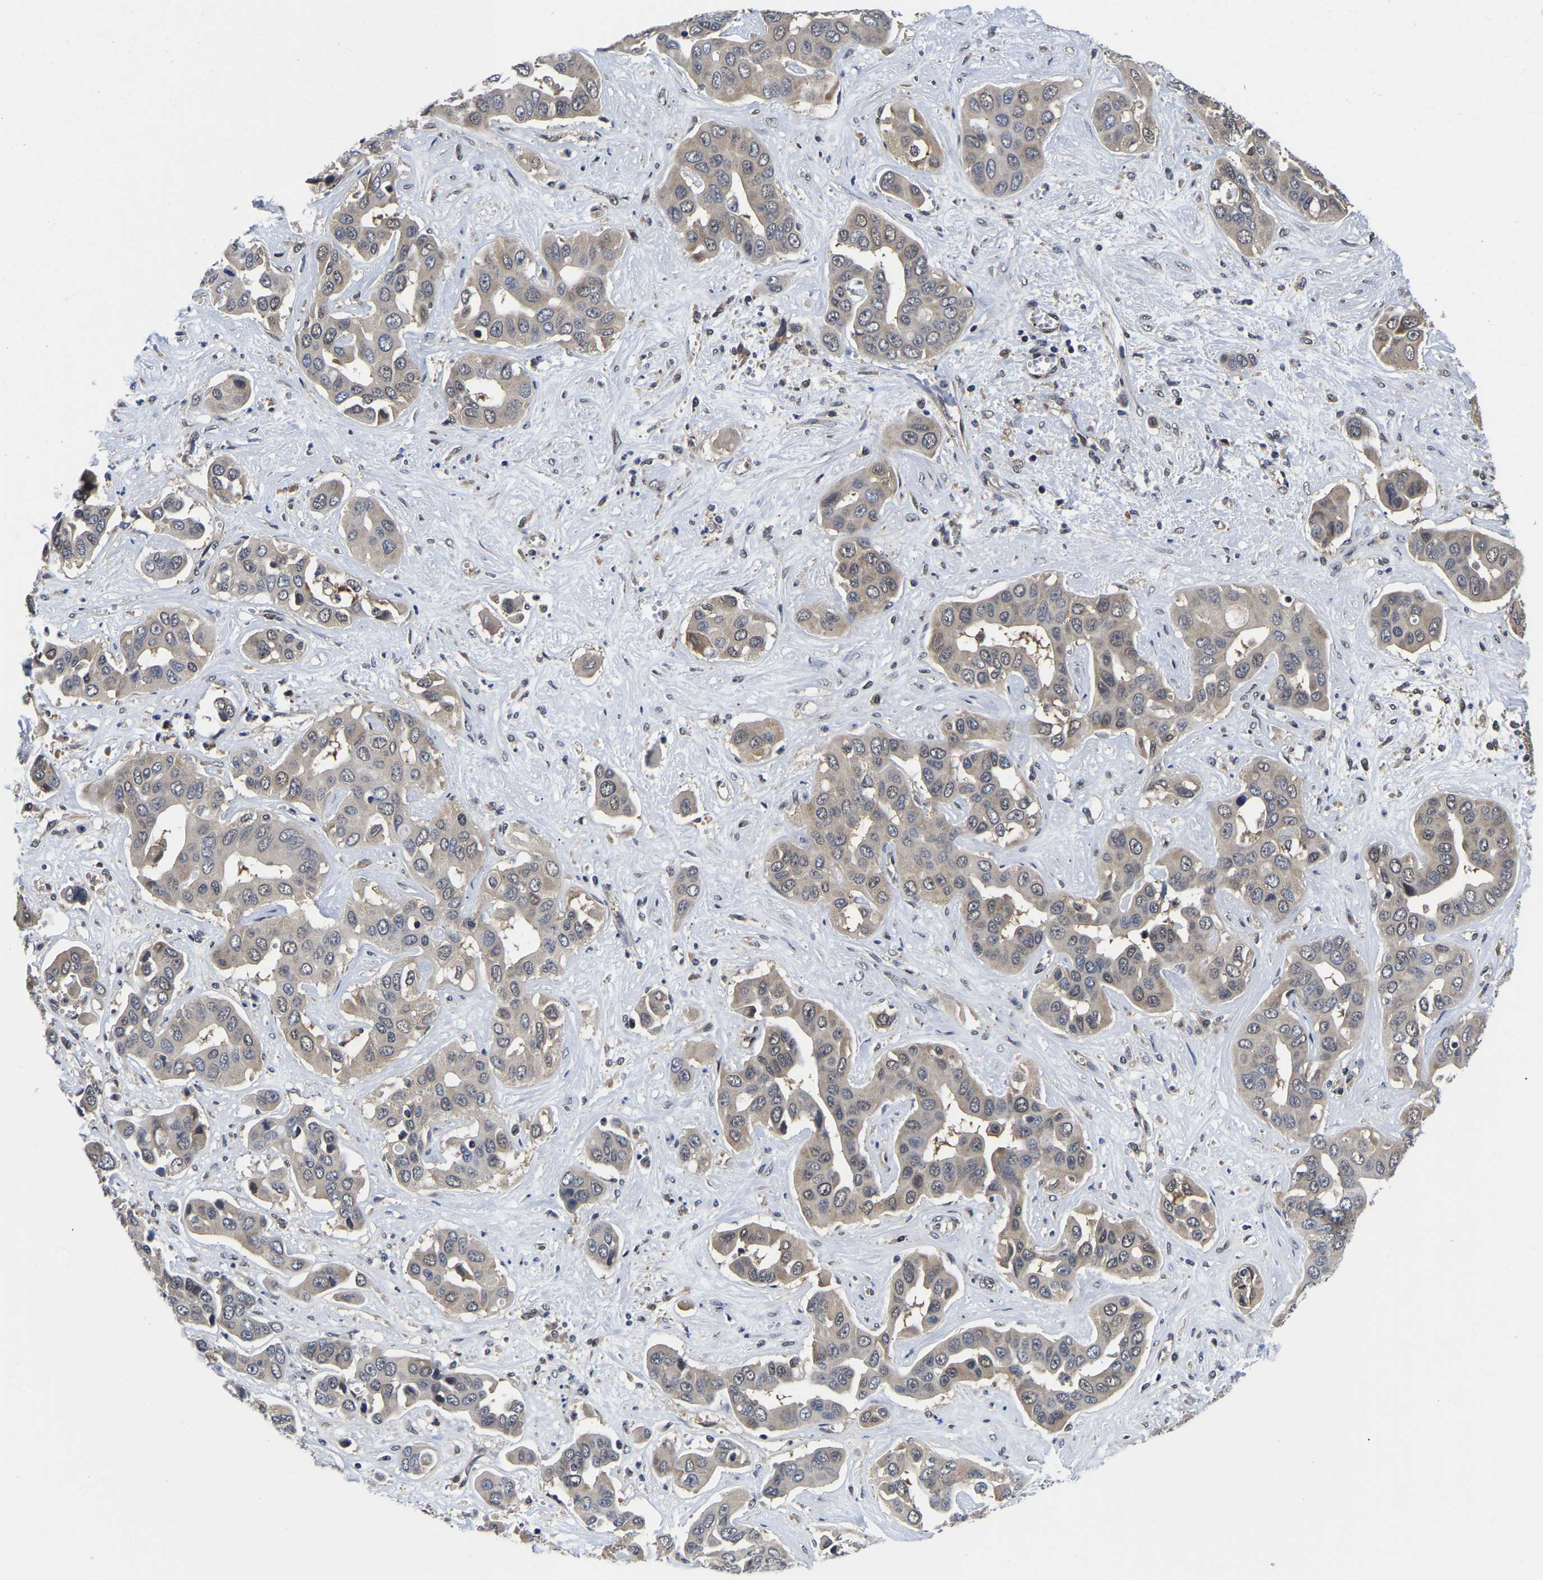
{"staining": {"intensity": "weak", "quantity": ">75%", "location": "cytoplasmic/membranous"}, "tissue": "liver cancer", "cell_type": "Tumor cells", "image_type": "cancer", "snomed": [{"axis": "morphology", "description": "Cholangiocarcinoma"}, {"axis": "topography", "description": "Liver"}], "caption": "Immunohistochemistry photomicrograph of neoplastic tissue: cholangiocarcinoma (liver) stained using immunohistochemistry reveals low levels of weak protein expression localized specifically in the cytoplasmic/membranous of tumor cells, appearing as a cytoplasmic/membranous brown color.", "gene": "MCOLN2", "patient": {"sex": "female", "age": 52}}